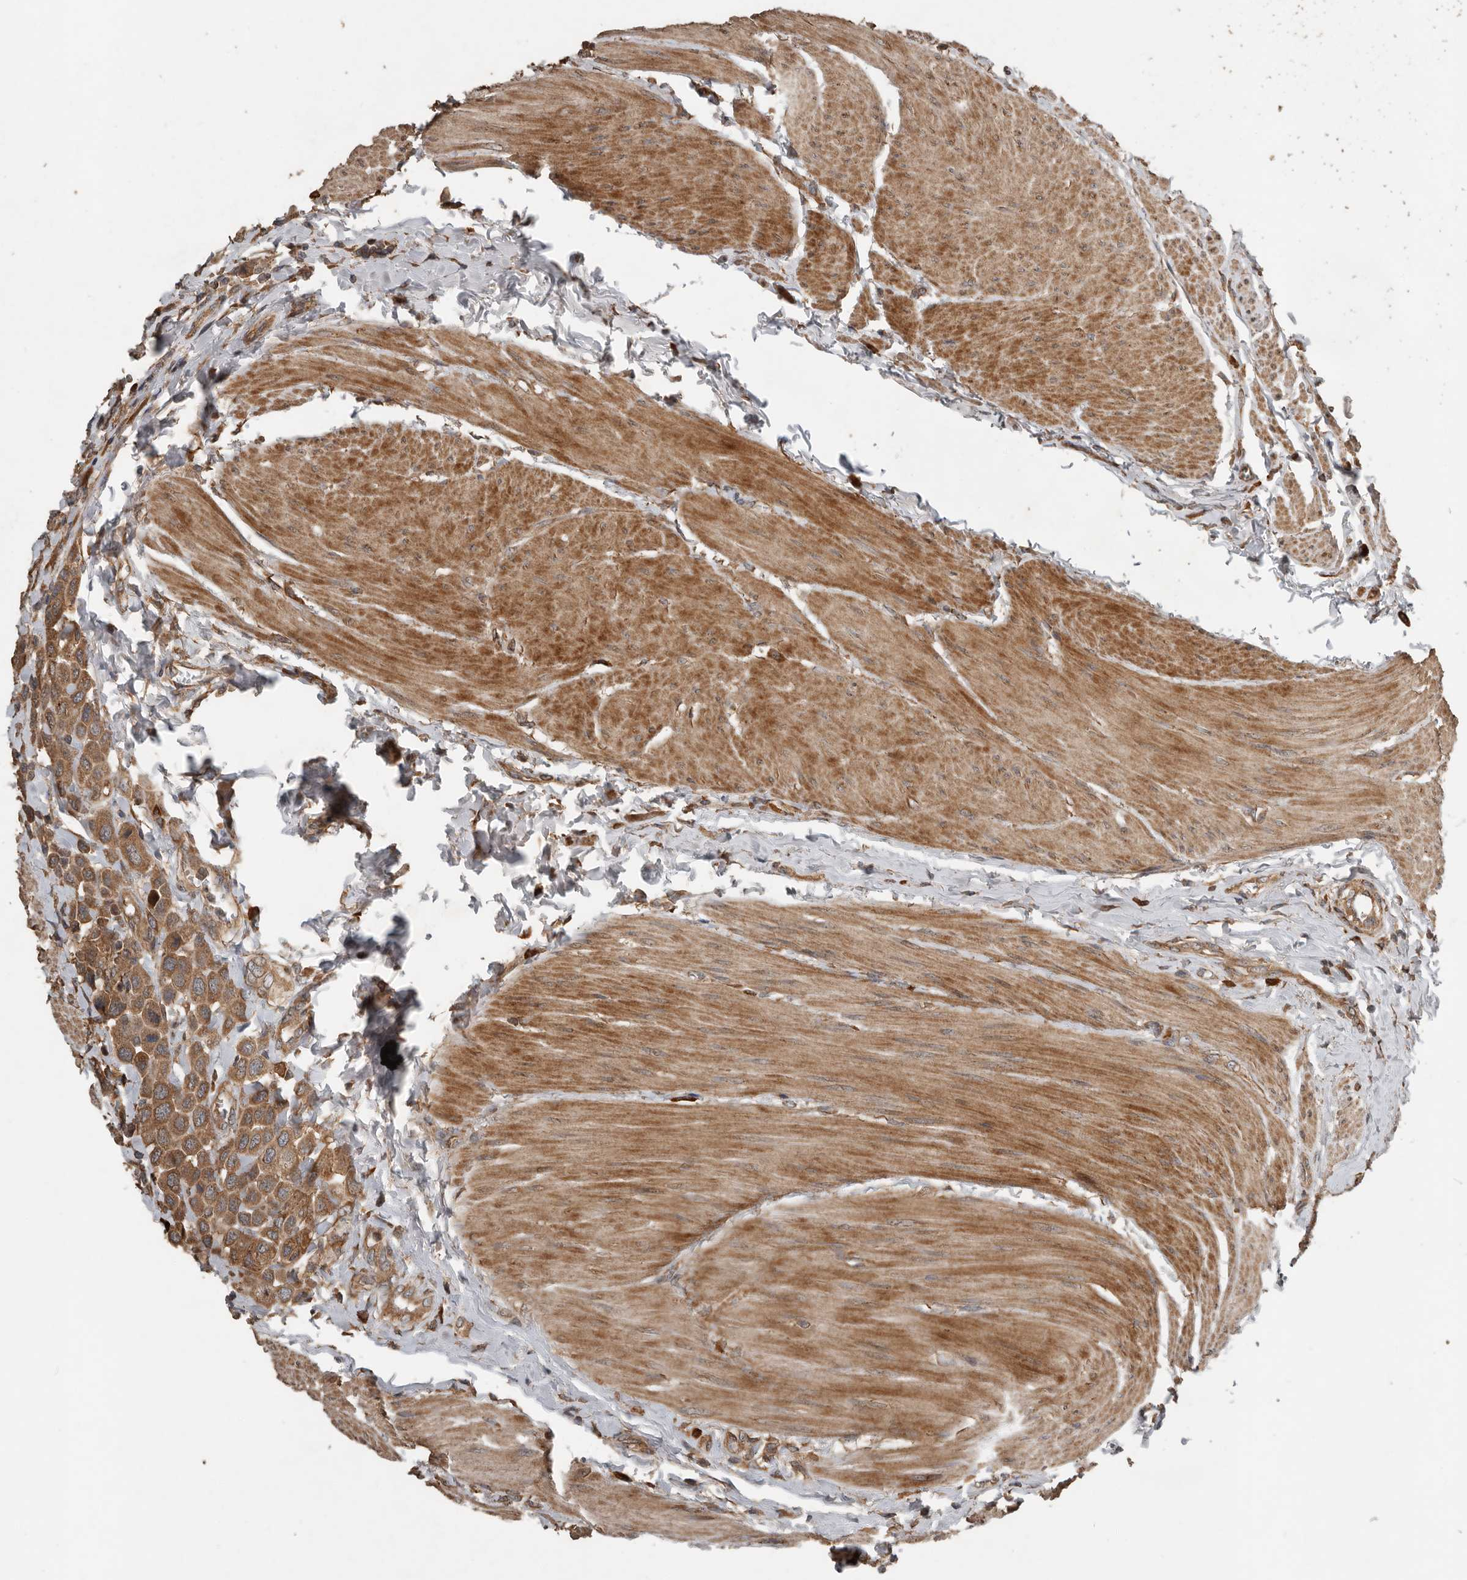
{"staining": {"intensity": "moderate", "quantity": ">75%", "location": "cytoplasmic/membranous"}, "tissue": "urothelial cancer", "cell_type": "Tumor cells", "image_type": "cancer", "snomed": [{"axis": "morphology", "description": "Urothelial carcinoma, High grade"}, {"axis": "topography", "description": "Urinary bladder"}], "caption": "Moderate cytoplasmic/membranous expression for a protein is identified in approximately >75% of tumor cells of urothelial carcinoma (high-grade) using immunohistochemistry.", "gene": "RNF207", "patient": {"sex": "male", "age": 50}}